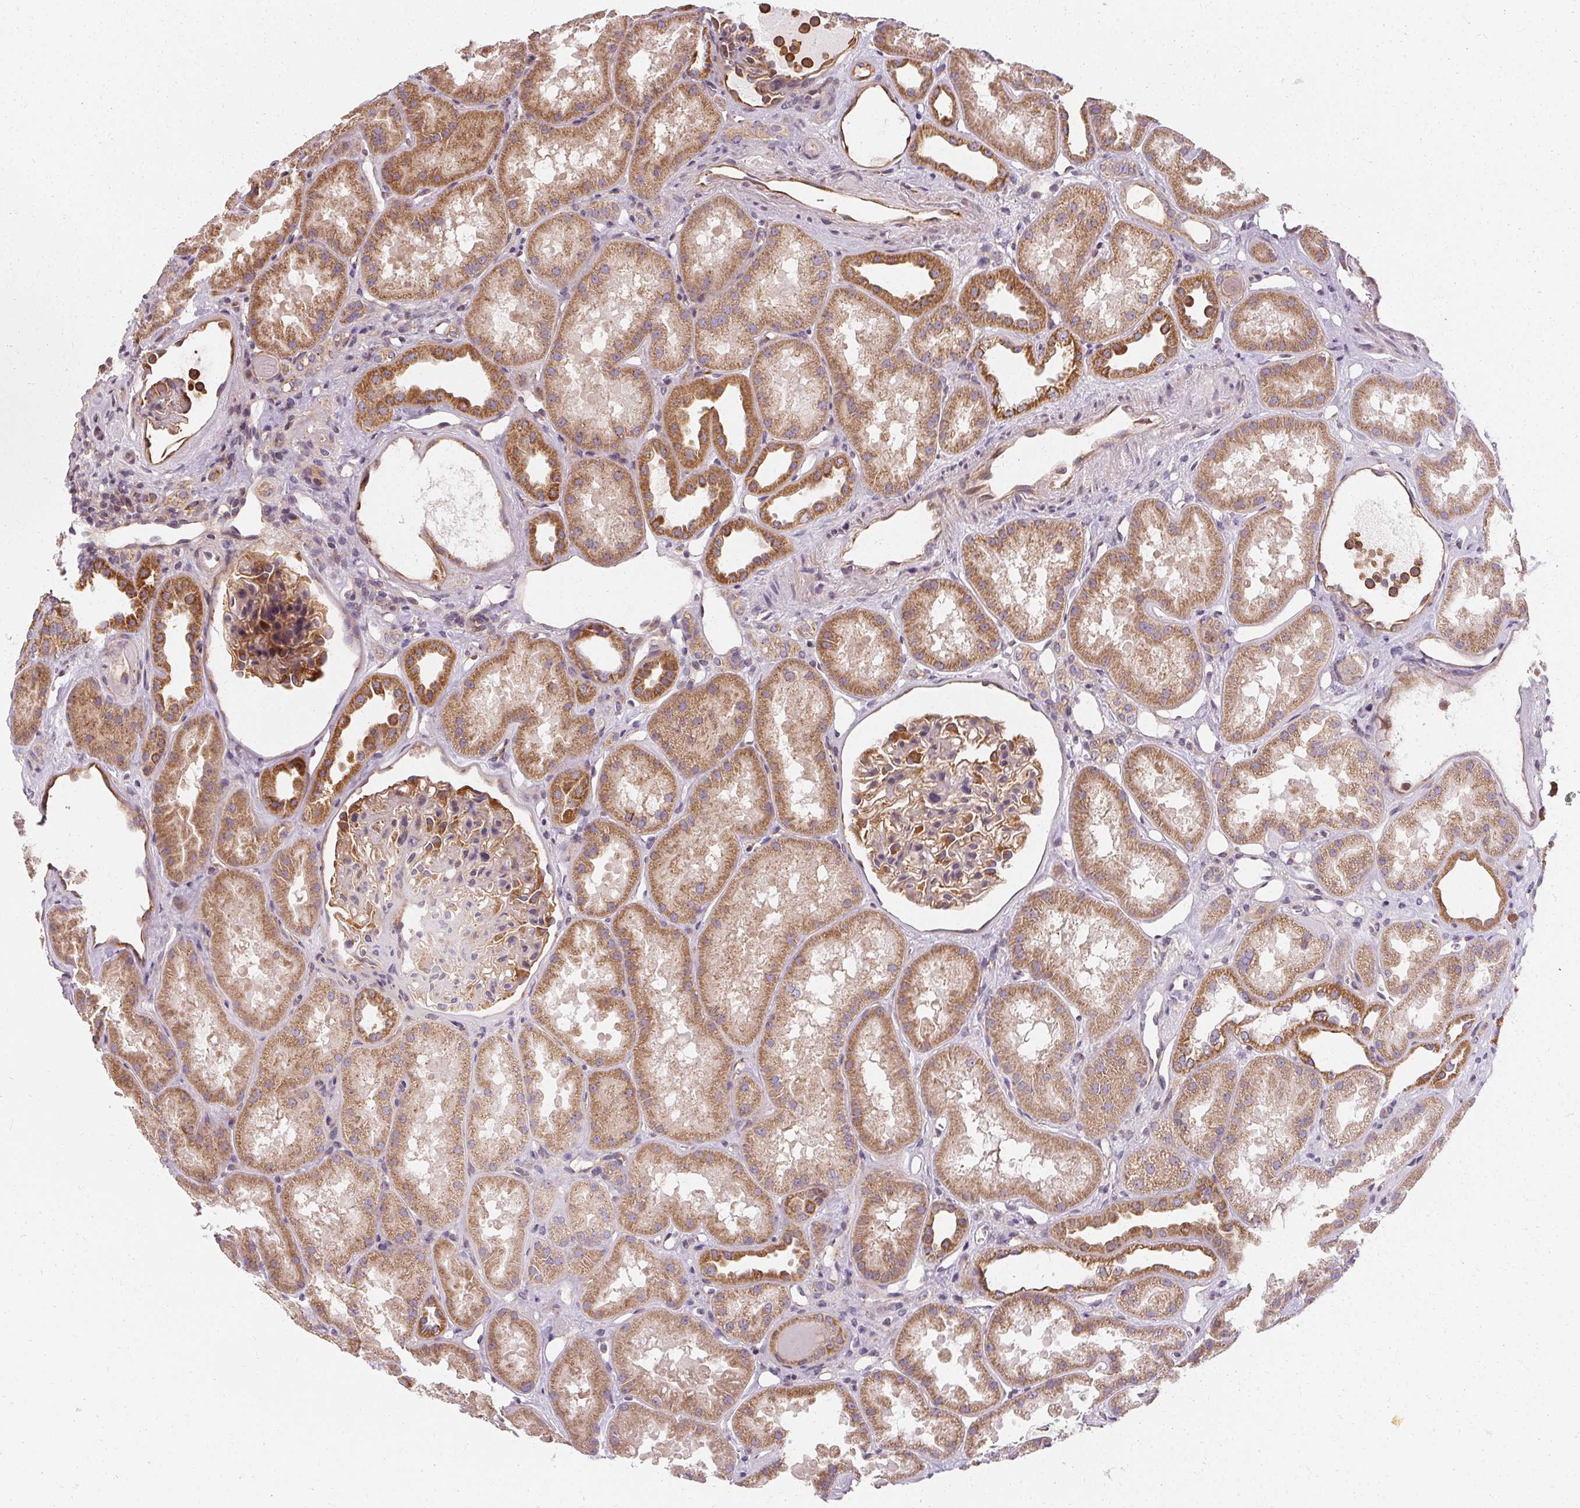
{"staining": {"intensity": "moderate", "quantity": "25%-75%", "location": "cytoplasmic/membranous"}, "tissue": "kidney", "cell_type": "Cells in glomeruli", "image_type": "normal", "snomed": [{"axis": "morphology", "description": "Normal tissue, NOS"}, {"axis": "topography", "description": "Kidney"}], "caption": "Immunohistochemical staining of unremarkable human kidney shows moderate cytoplasmic/membranous protein staining in approximately 25%-75% of cells in glomeruli.", "gene": "APLP1", "patient": {"sex": "male", "age": 61}}